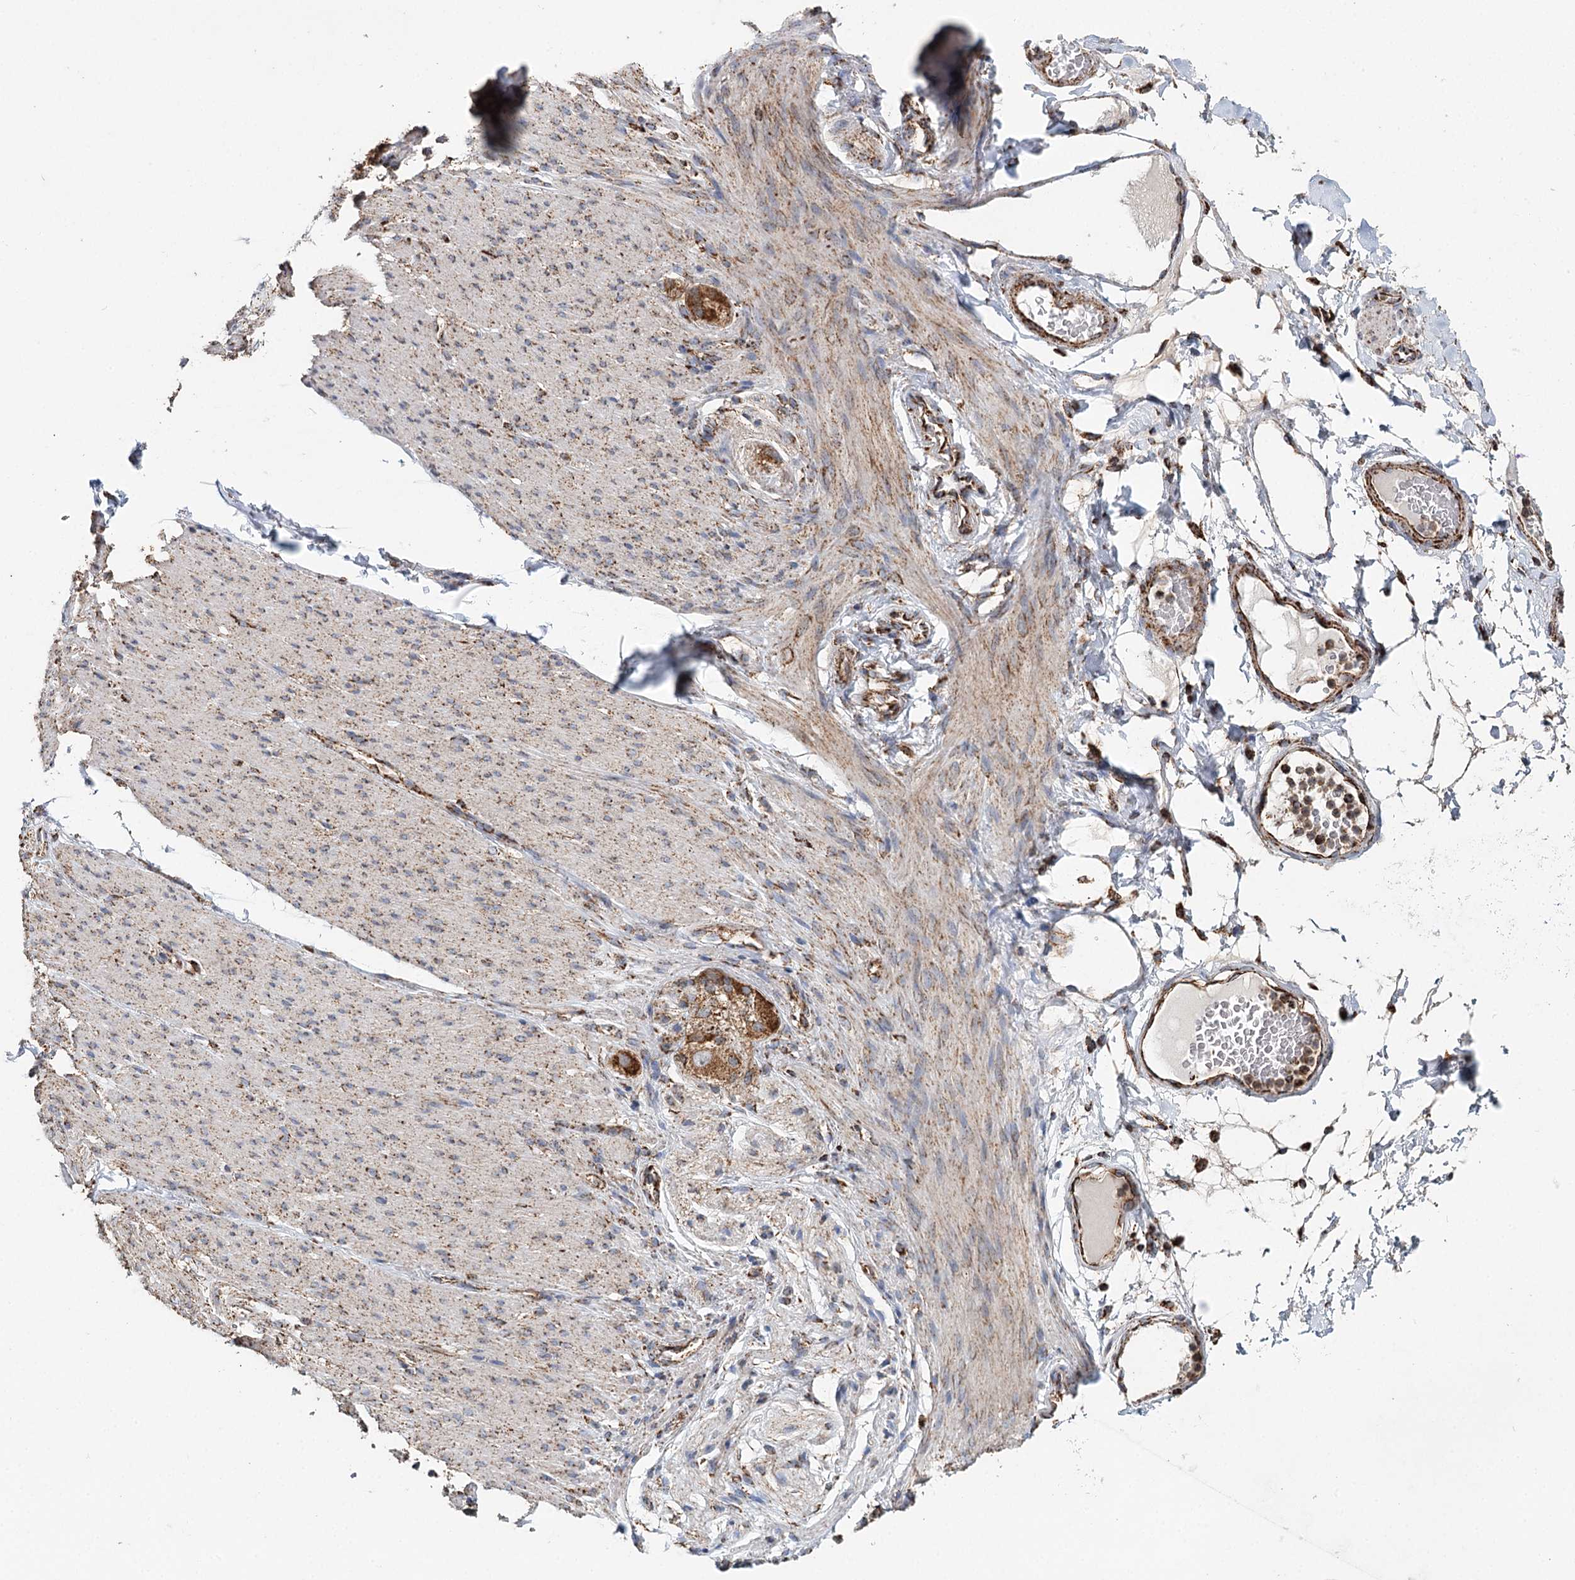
{"staining": {"intensity": "moderate", "quantity": "25%-75%", "location": "cytoplasmic/membranous"}, "tissue": "adipose tissue", "cell_type": "Adipocytes", "image_type": "normal", "snomed": [{"axis": "morphology", "description": "Normal tissue, NOS"}, {"axis": "topography", "description": "Colon"}, {"axis": "topography", "description": "Peripheral nerve tissue"}], "caption": "Immunohistochemical staining of benign adipose tissue exhibits medium levels of moderate cytoplasmic/membranous staining in approximately 25%-75% of adipocytes.", "gene": "APH1A", "patient": {"sex": "female", "age": 61}}